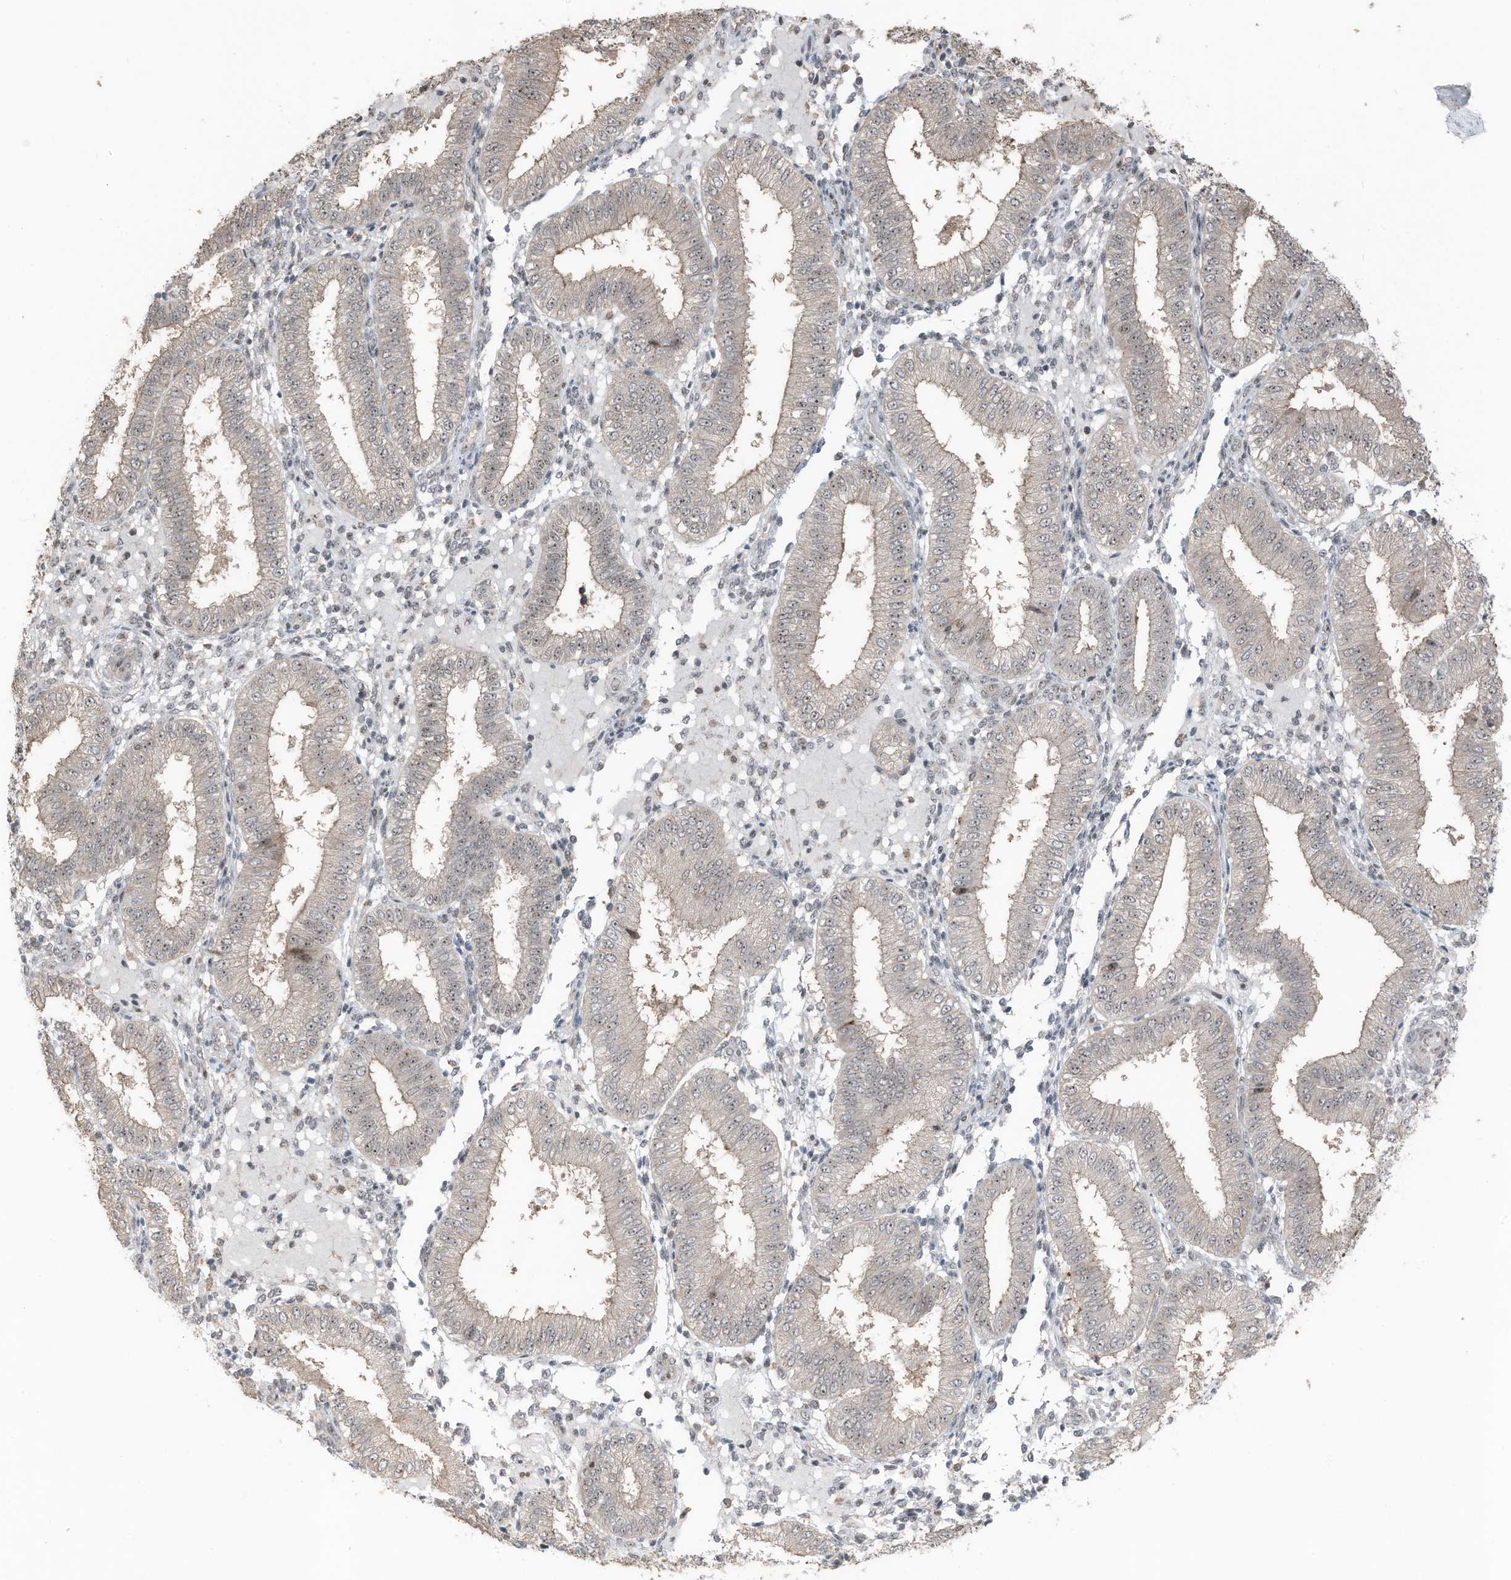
{"staining": {"intensity": "moderate", "quantity": "25%-75%", "location": "nuclear"}, "tissue": "endometrium", "cell_type": "Cells in endometrial stroma", "image_type": "normal", "snomed": [{"axis": "morphology", "description": "Normal tissue, NOS"}, {"axis": "topography", "description": "Endometrium"}], "caption": "Endometrium stained for a protein (brown) demonstrates moderate nuclear positive positivity in about 25%-75% of cells in endometrial stroma.", "gene": "UTP3", "patient": {"sex": "female", "age": 39}}